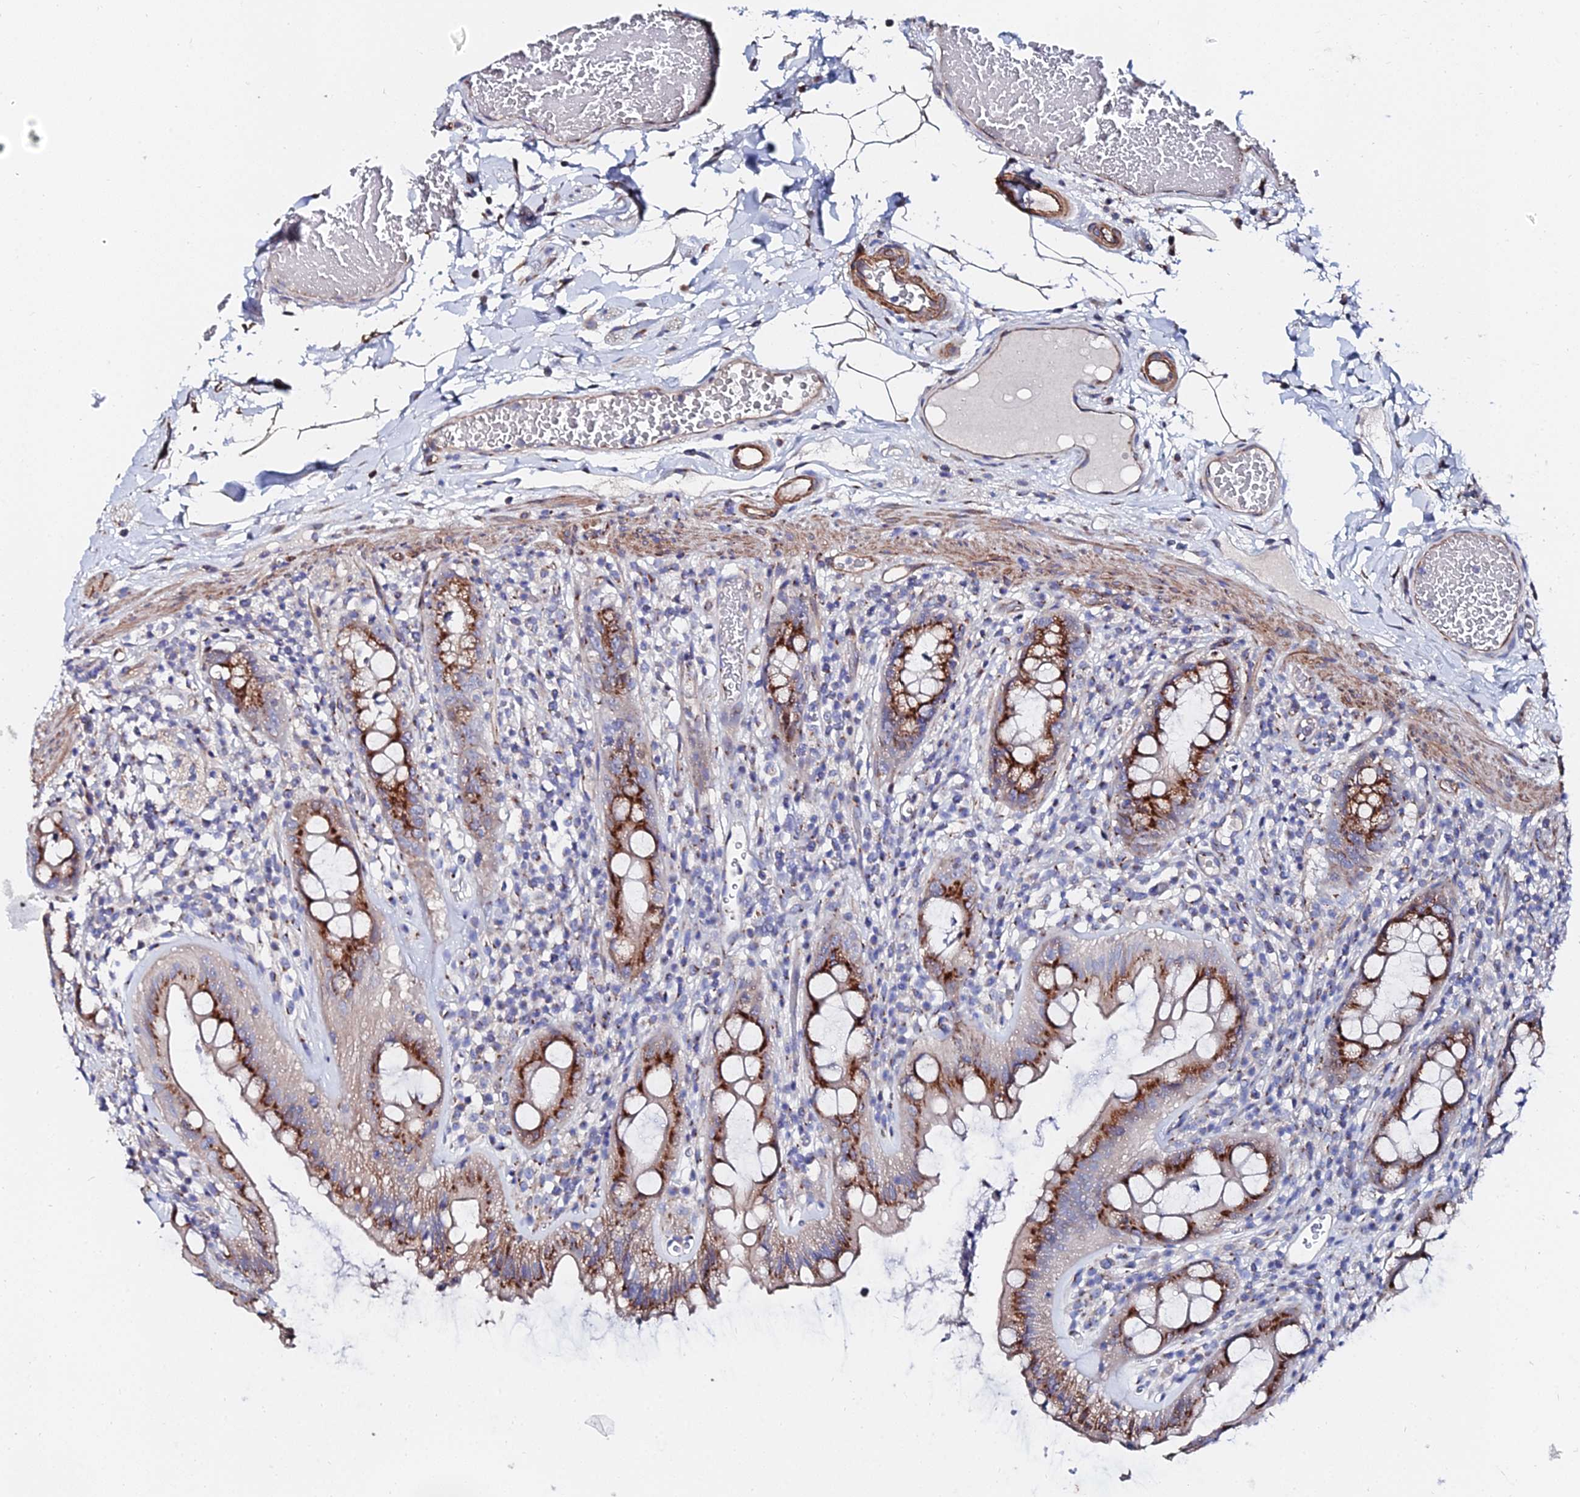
{"staining": {"intensity": "strong", "quantity": ">75%", "location": "cytoplasmic/membranous"}, "tissue": "rectum", "cell_type": "Glandular cells", "image_type": "normal", "snomed": [{"axis": "morphology", "description": "Normal tissue, NOS"}, {"axis": "topography", "description": "Rectum"}], "caption": "A micrograph showing strong cytoplasmic/membranous expression in about >75% of glandular cells in benign rectum, as visualized by brown immunohistochemical staining.", "gene": "BORCS8", "patient": {"sex": "female", "age": 57}}